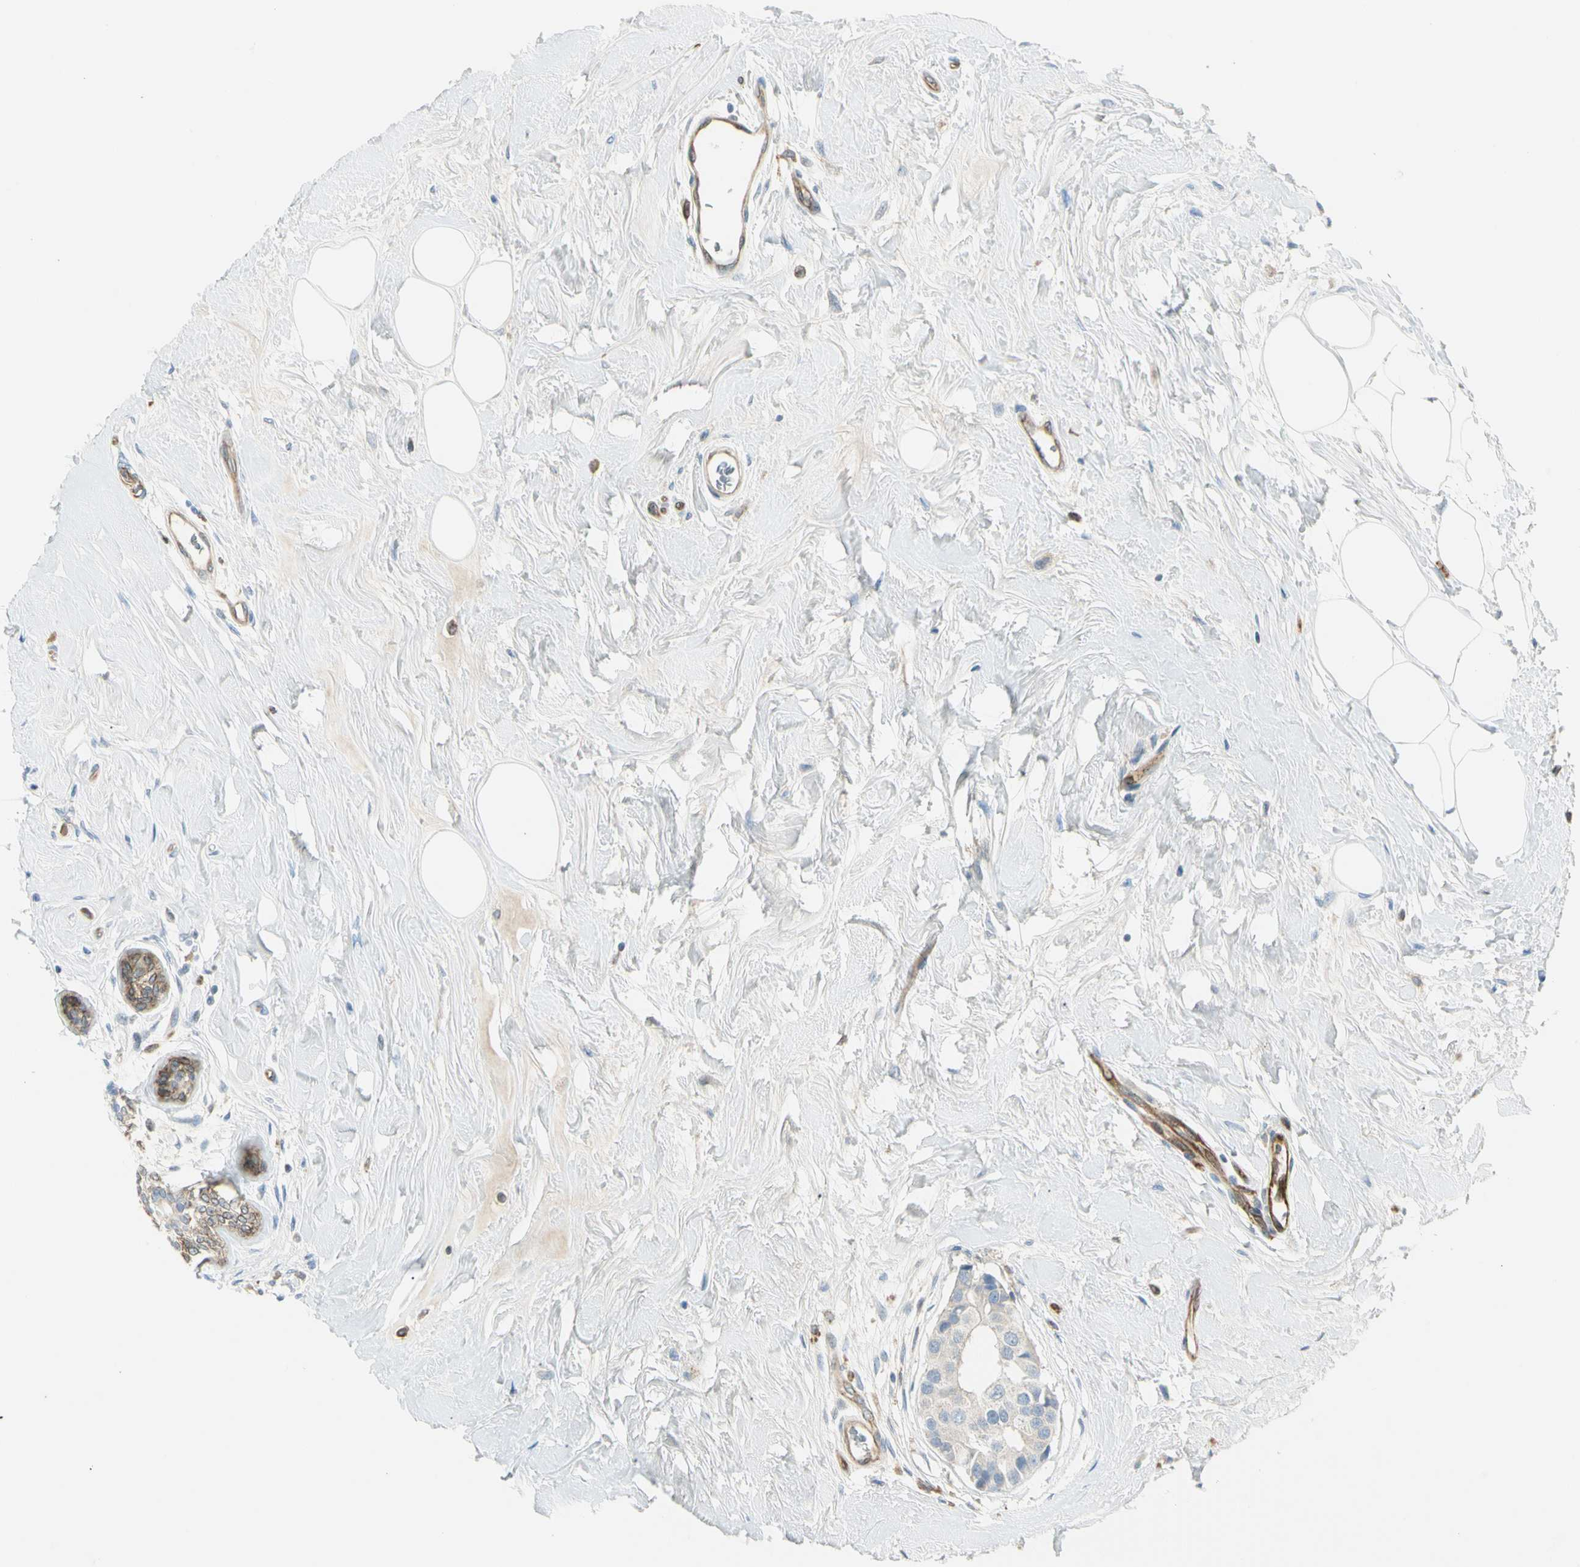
{"staining": {"intensity": "negative", "quantity": "none", "location": "none"}, "tissue": "breast cancer", "cell_type": "Tumor cells", "image_type": "cancer", "snomed": [{"axis": "morphology", "description": "Normal tissue, NOS"}, {"axis": "morphology", "description": "Duct carcinoma"}, {"axis": "topography", "description": "Breast"}], "caption": "A high-resolution micrograph shows immunohistochemistry (IHC) staining of intraductal carcinoma (breast), which reveals no significant staining in tumor cells. (Brightfield microscopy of DAB immunohistochemistry at high magnification).", "gene": "LPCAT2", "patient": {"sex": "female", "age": 39}}